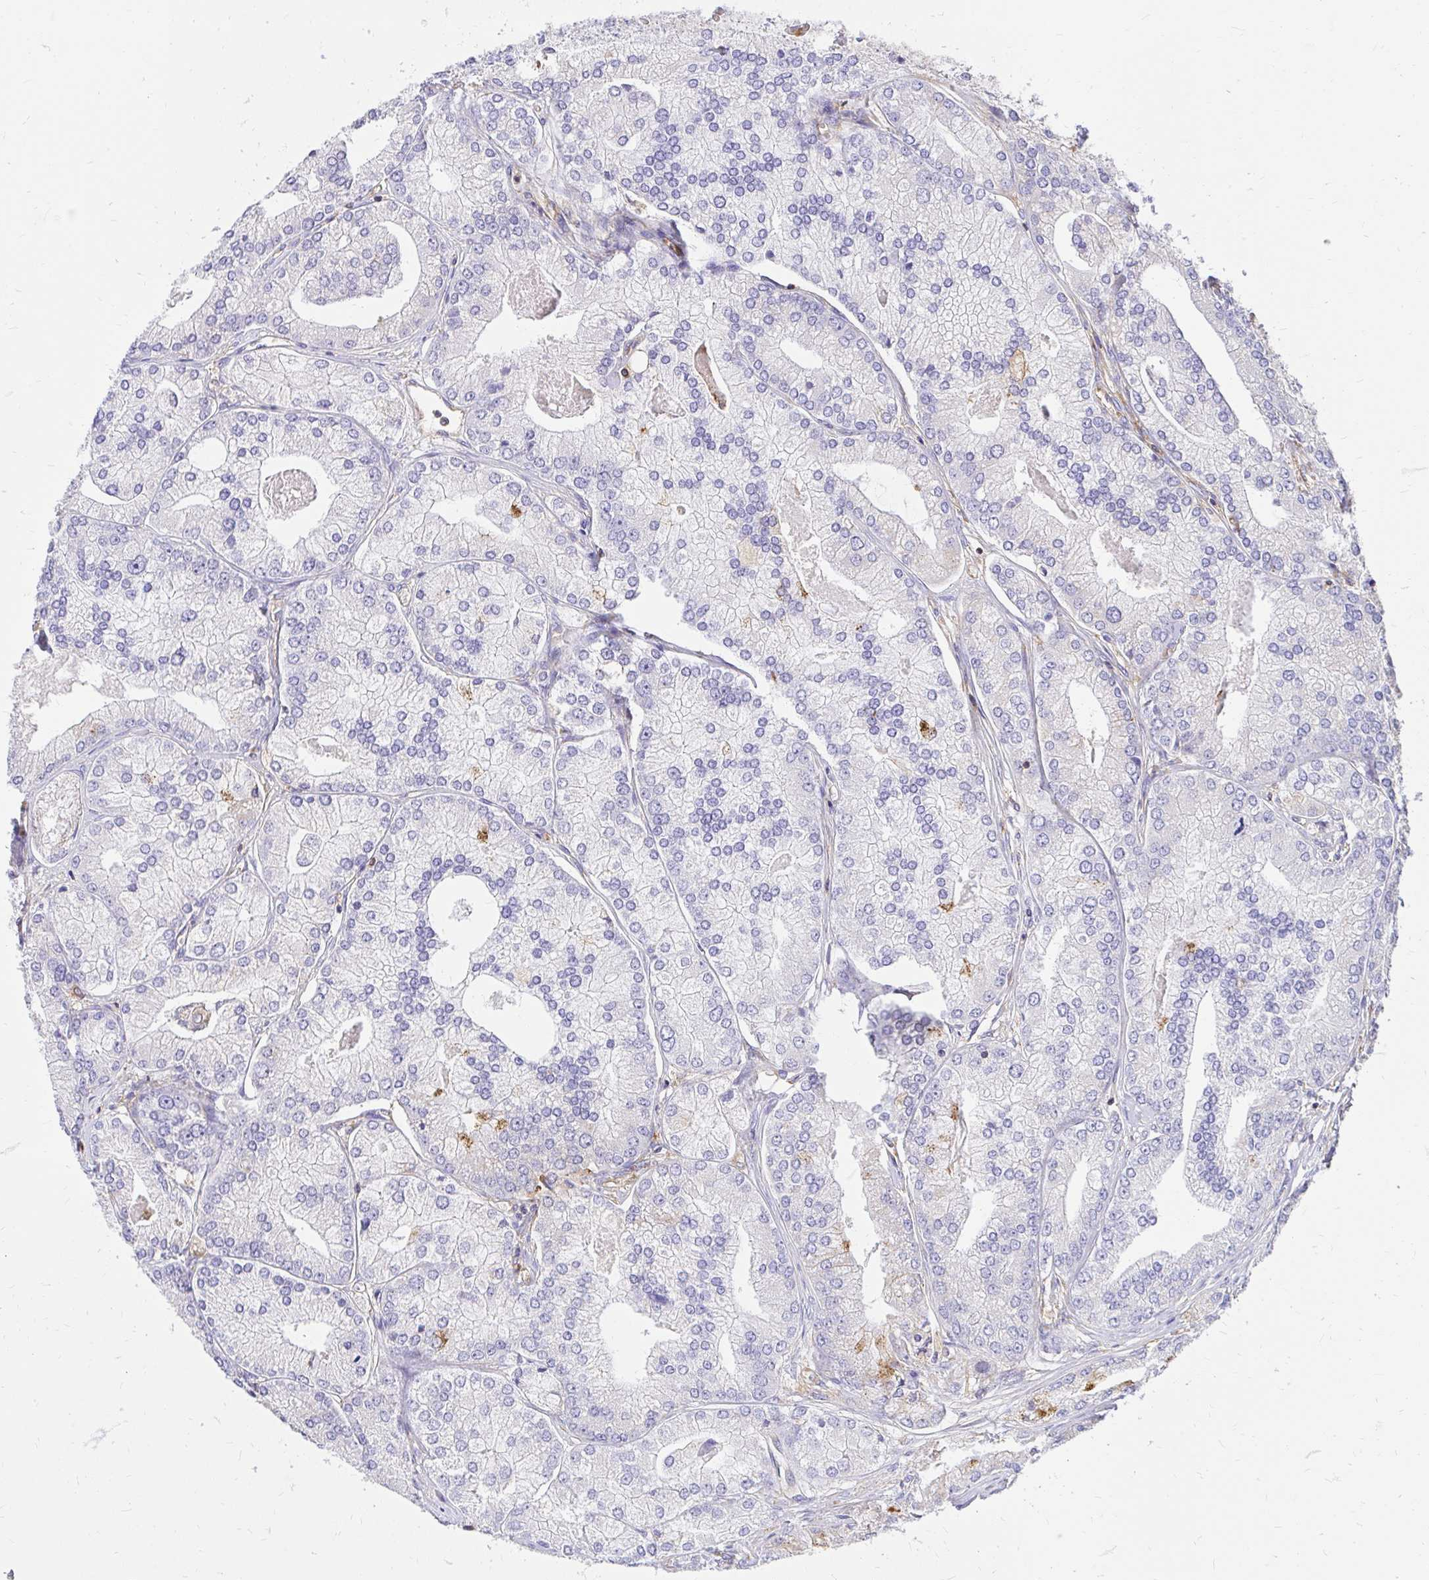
{"staining": {"intensity": "strong", "quantity": "<25%", "location": "cytoplasmic/membranous"}, "tissue": "prostate cancer", "cell_type": "Tumor cells", "image_type": "cancer", "snomed": [{"axis": "morphology", "description": "Adenocarcinoma, High grade"}, {"axis": "topography", "description": "Prostate"}], "caption": "A micrograph of prostate cancer (high-grade adenocarcinoma) stained for a protein reveals strong cytoplasmic/membranous brown staining in tumor cells.", "gene": "ABCB10", "patient": {"sex": "male", "age": 61}}